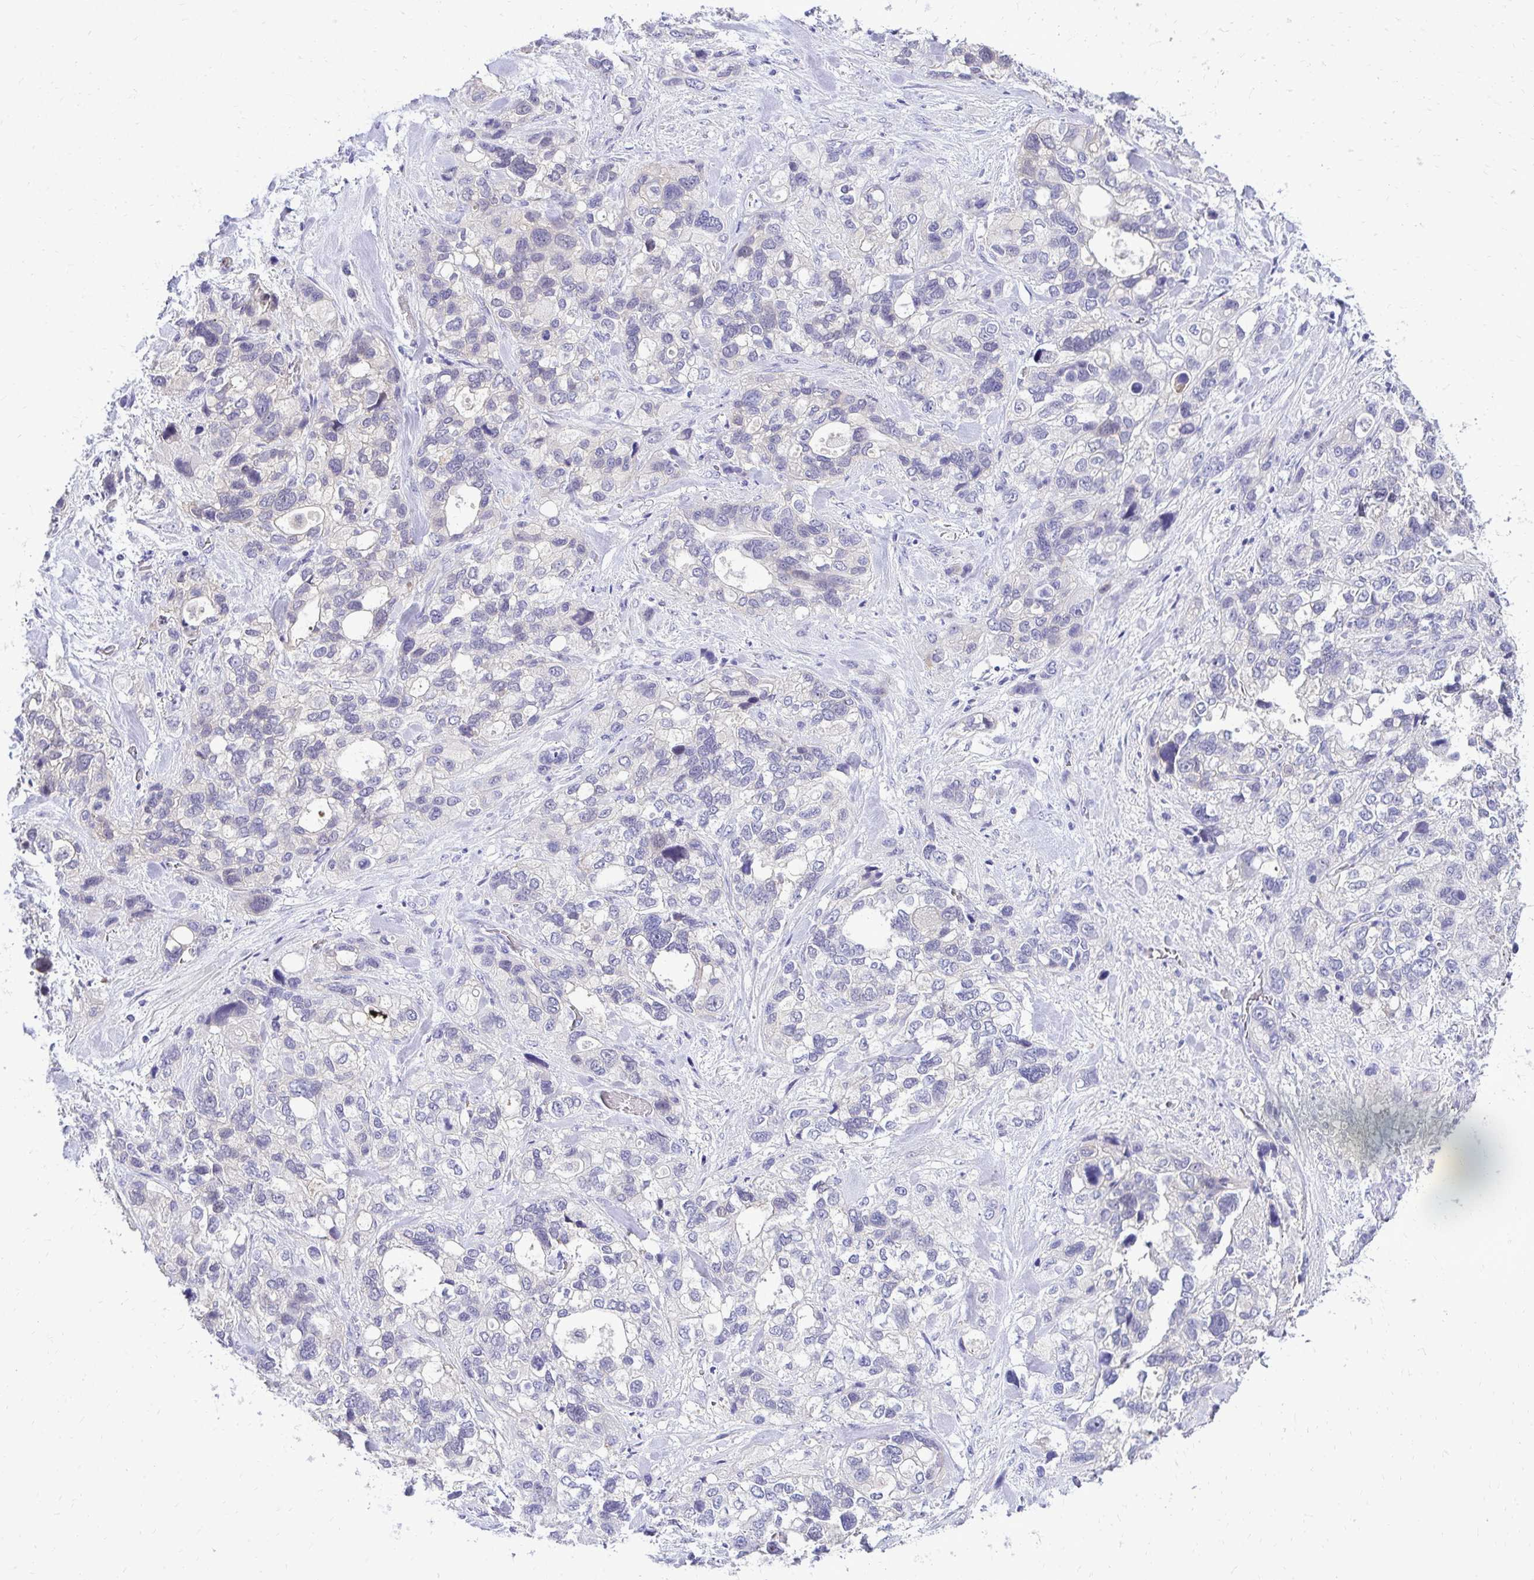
{"staining": {"intensity": "negative", "quantity": "none", "location": "none"}, "tissue": "stomach cancer", "cell_type": "Tumor cells", "image_type": "cancer", "snomed": [{"axis": "morphology", "description": "Adenocarcinoma, NOS"}, {"axis": "topography", "description": "Stomach, upper"}], "caption": "Immunohistochemical staining of stomach cancer displays no significant expression in tumor cells.", "gene": "ZSWIM9", "patient": {"sex": "female", "age": 81}}